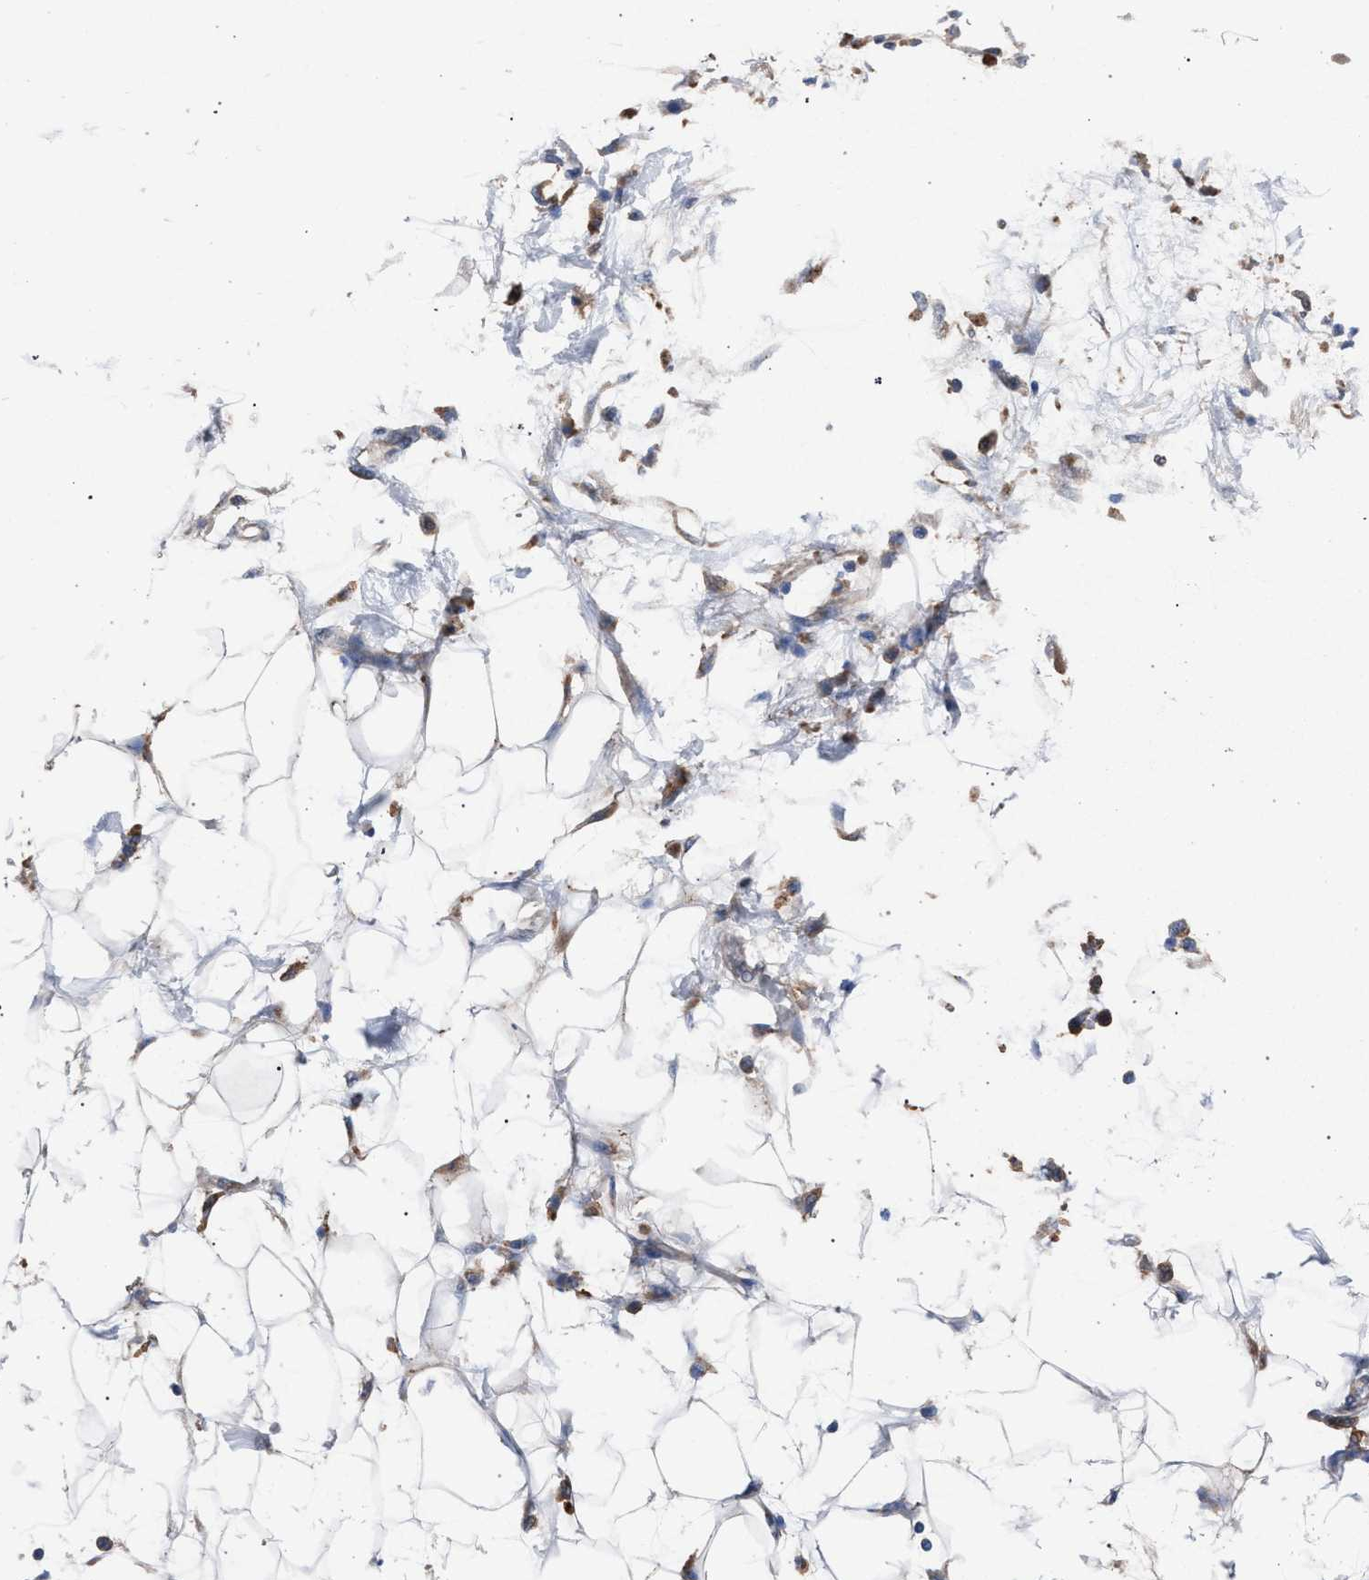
{"staining": {"intensity": "negative", "quantity": "none", "location": "none"}, "tissue": "adipose tissue", "cell_type": "Adipocytes", "image_type": "normal", "snomed": [{"axis": "morphology", "description": "Normal tissue, NOS"}, {"axis": "morphology", "description": "Adenocarcinoma, NOS"}, {"axis": "topography", "description": "Duodenum"}, {"axis": "topography", "description": "Peripheral nerve tissue"}], "caption": "Histopathology image shows no protein positivity in adipocytes of unremarkable adipose tissue. (DAB IHC with hematoxylin counter stain).", "gene": "ATP6V0A1", "patient": {"sex": "female", "age": 60}}